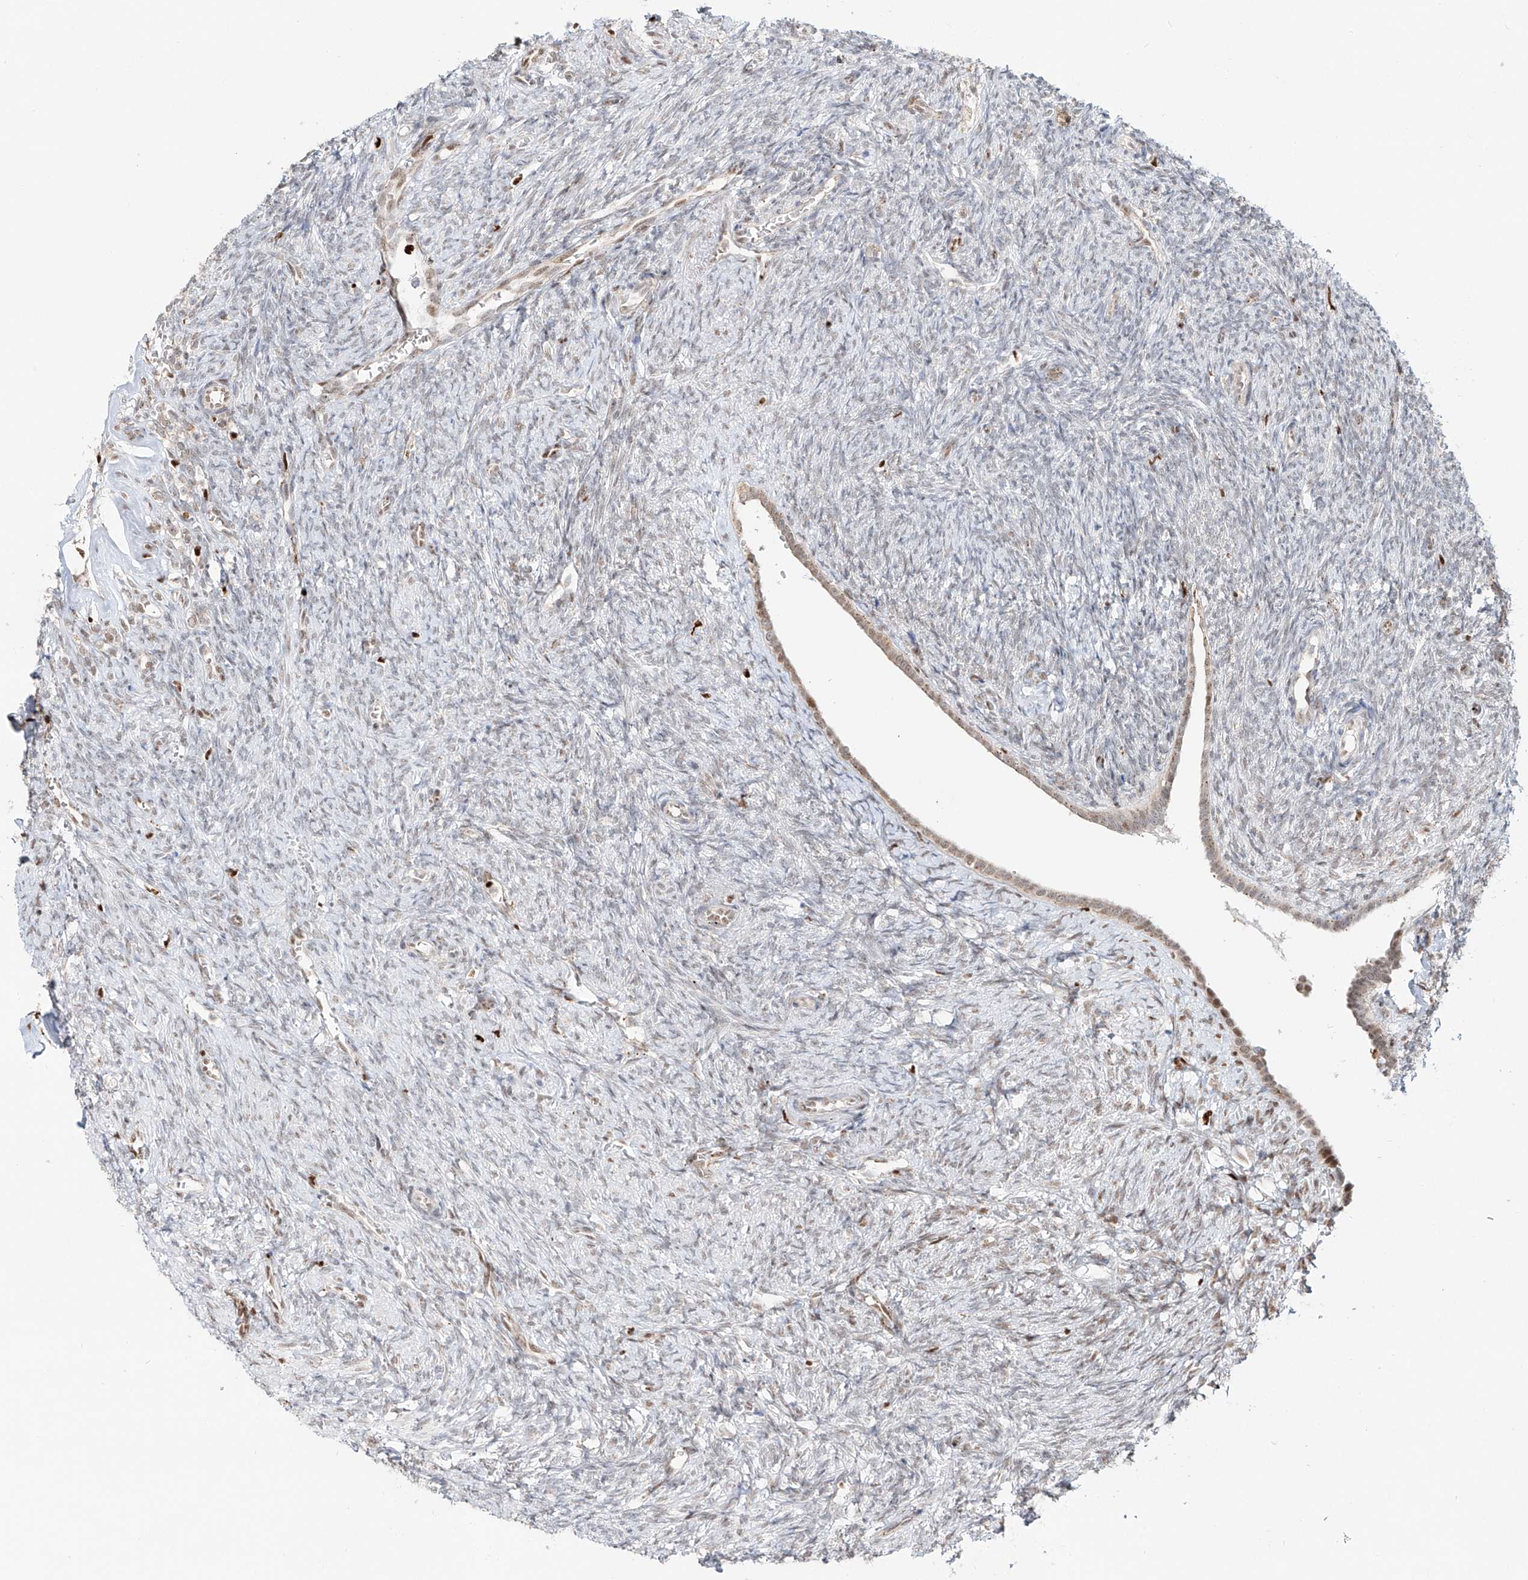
{"staining": {"intensity": "weak", "quantity": "<25%", "location": "nuclear"}, "tissue": "ovary", "cell_type": "Ovarian stroma cells", "image_type": "normal", "snomed": [{"axis": "morphology", "description": "Normal tissue, NOS"}, {"axis": "topography", "description": "Ovary"}], "caption": "This photomicrograph is of normal ovary stained with immunohistochemistry to label a protein in brown with the nuclei are counter-stained blue. There is no expression in ovarian stroma cells.", "gene": "DZIP1L", "patient": {"sex": "female", "age": 41}}